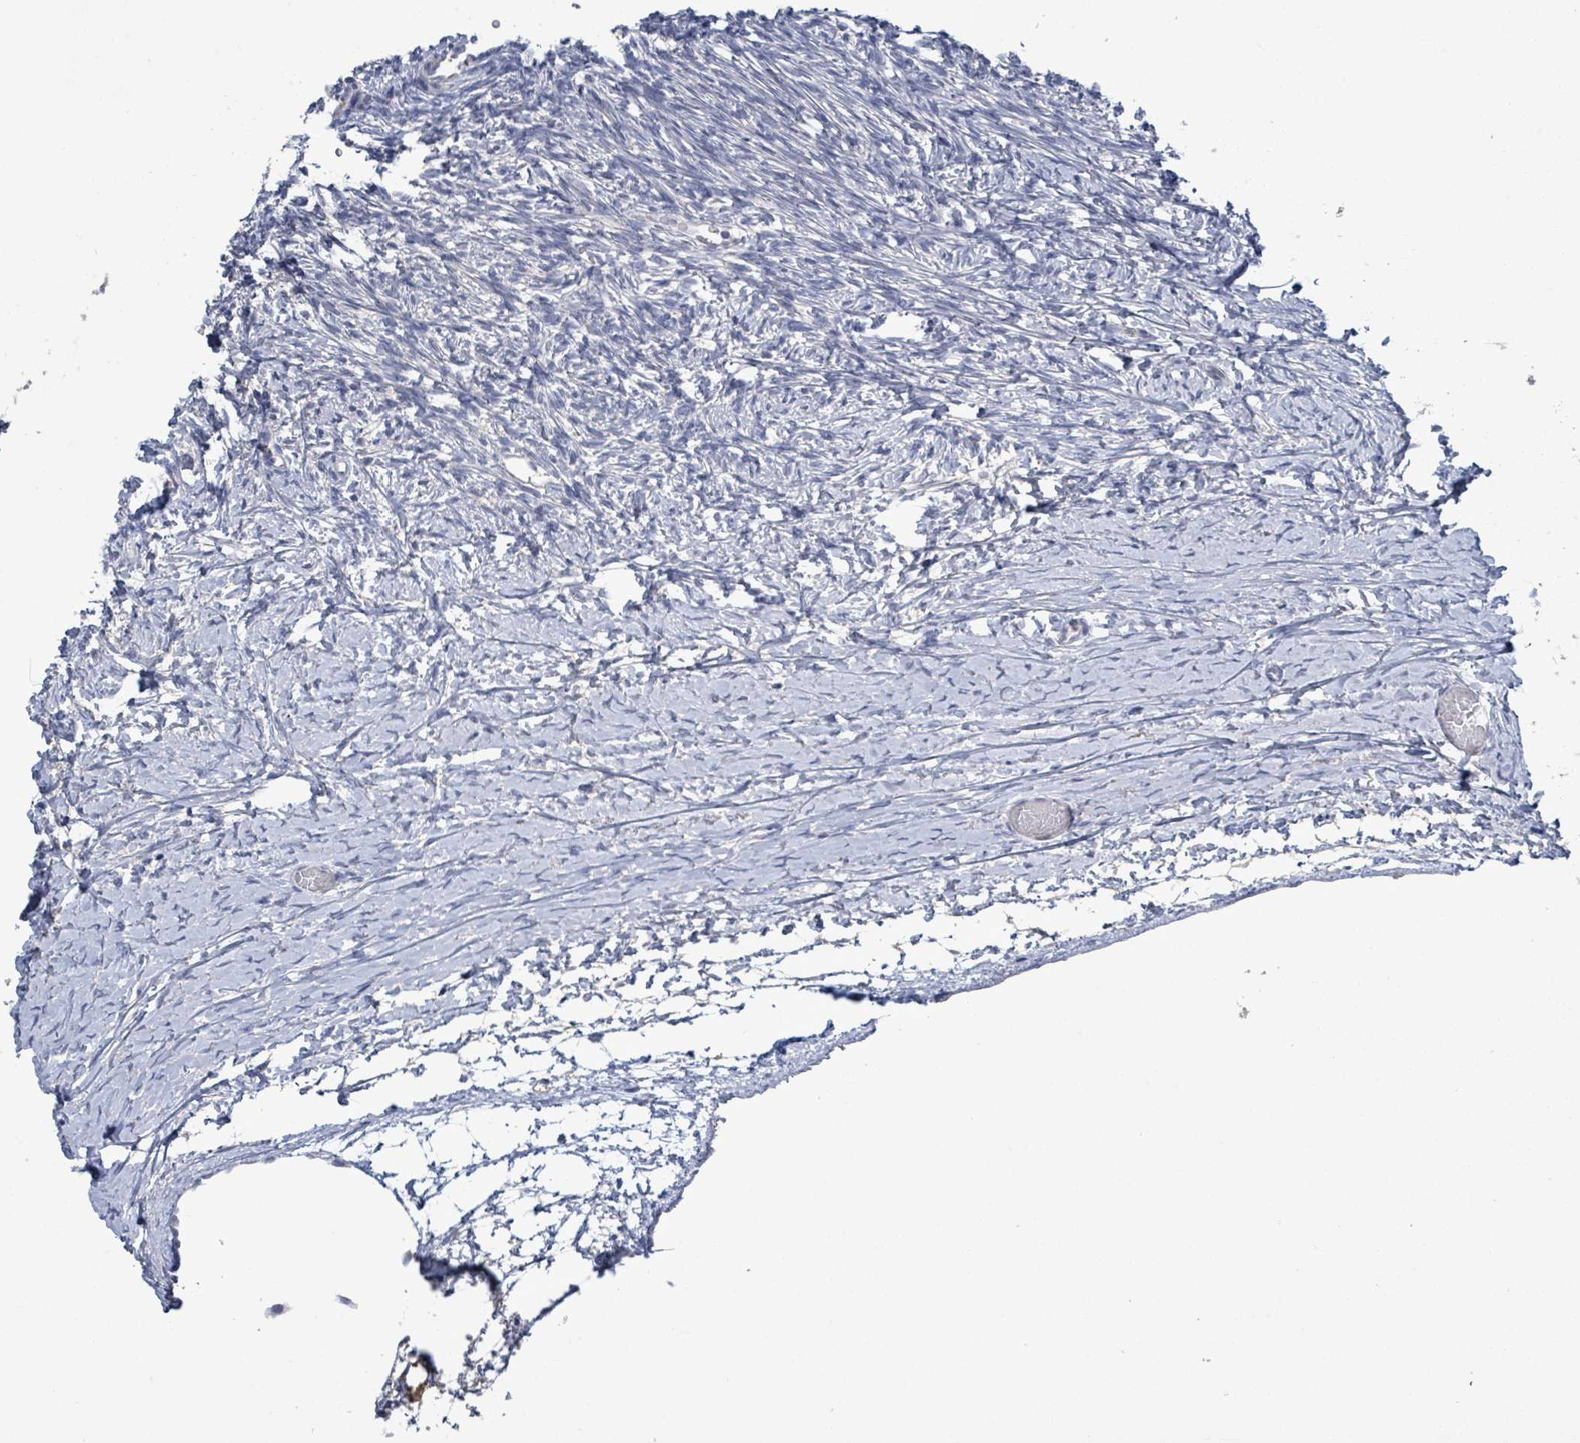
{"staining": {"intensity": "negative", "quantity": "none", "location": "none"}, "tissue": "ovary", "cell_type": "Ovarian stroma cells", "image_type": "normal", "snomed": [{"axis": "morphology", "description": "Normal tissue, NOS"}, {"axis": "topography", "description": "Ovary"}], "caption": "The image displays no staining of ovarian stroma cells in unremarkable ovary.", "gene": "HRAS", "patient": {"sex": "female", "age": 39}}